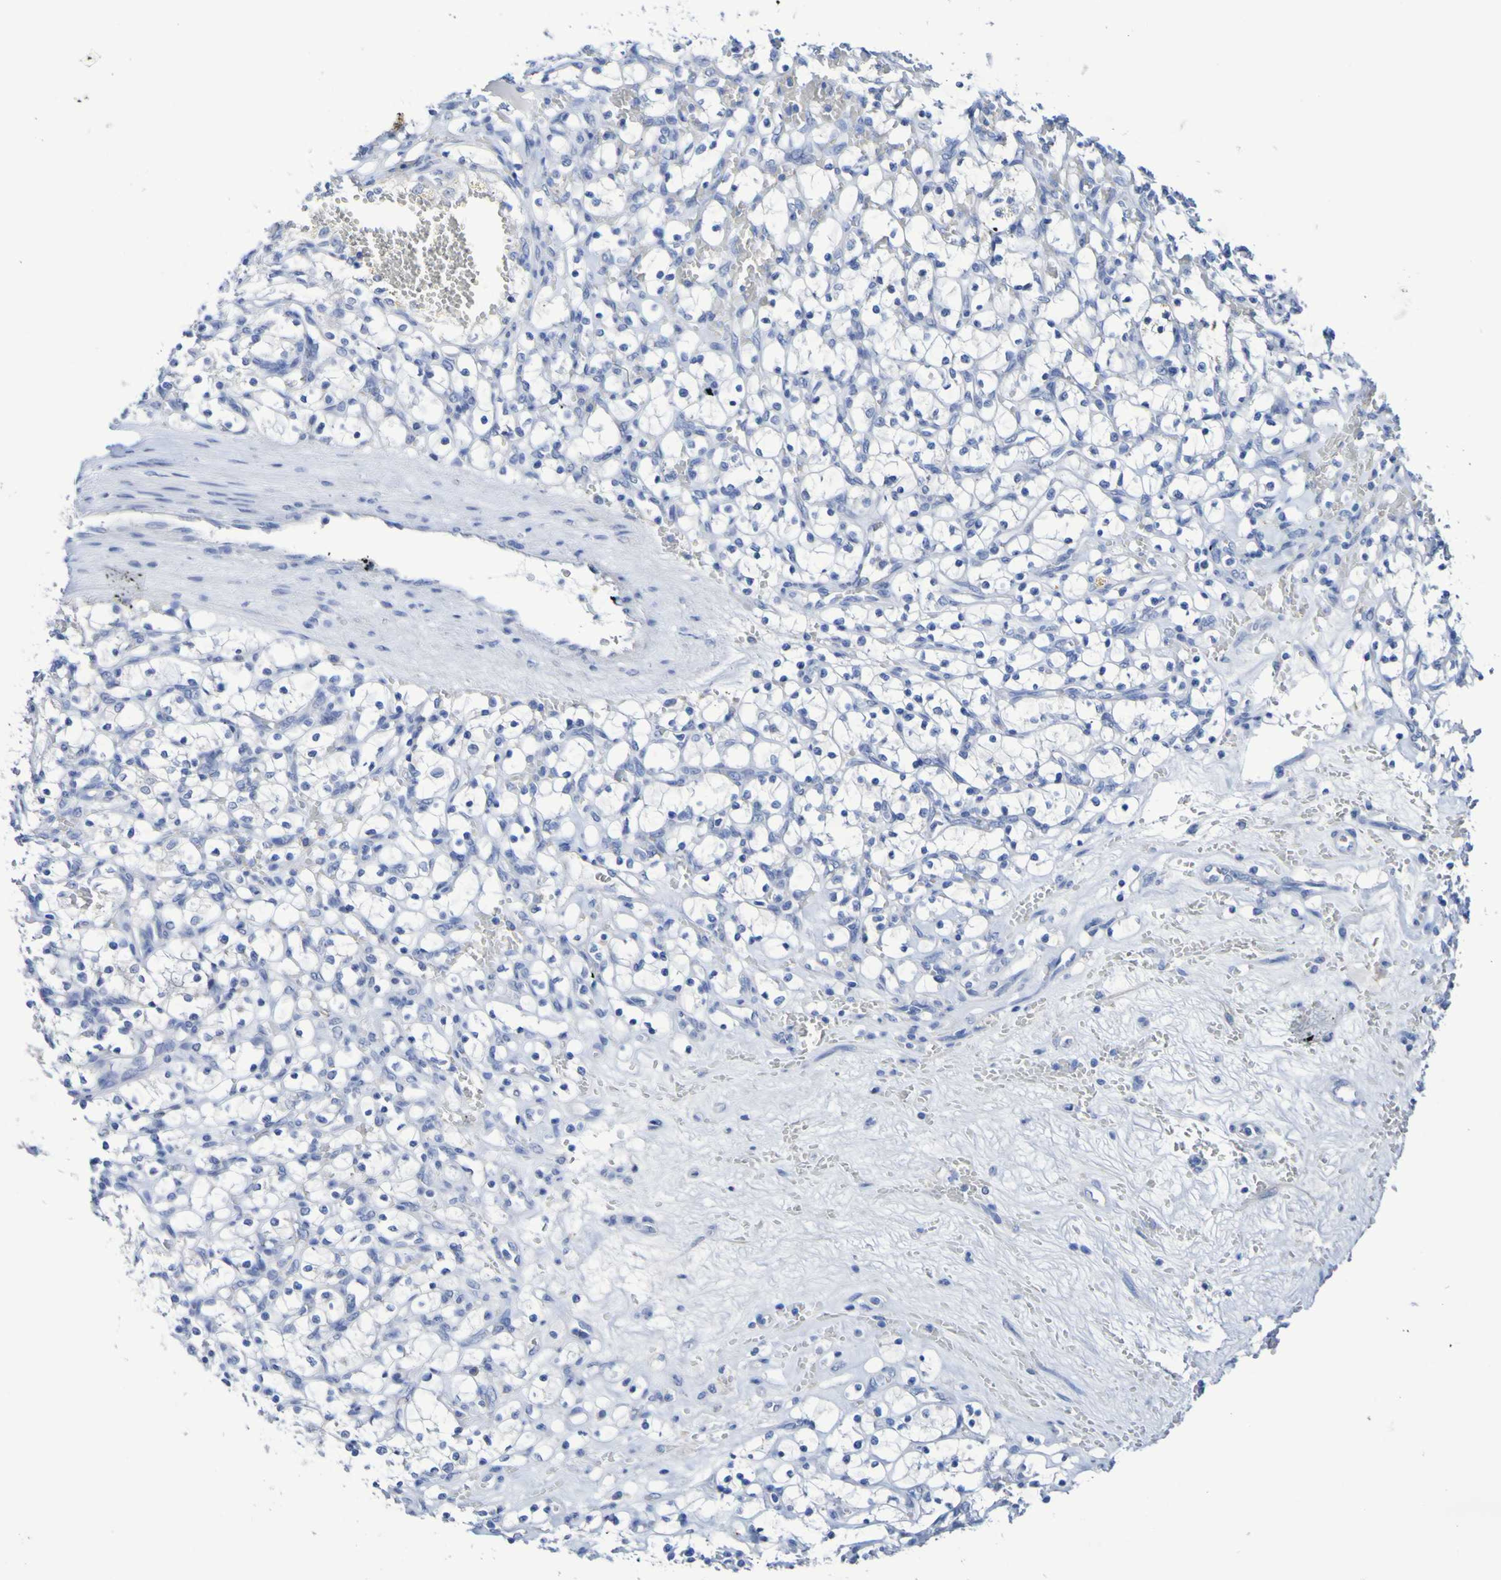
{"staining": {"intensity": "negative", "quantity": "none", "location": "none"}, "tissue": "renal cancer", "cell_type": "Tumor cells", "image_type": "cancer", "snomed": [{"axis": "morphology", "description": "Adenocarcinoma, NOS"}, {"axis": "topography", "description": "Kidney"}], "caption": "Micrograph shows no protein positivity in tumor cells of adenocarcinoma (renal) tissue.", "gene": "SGCB", "patient": {"sex": "female", "age": 69}}